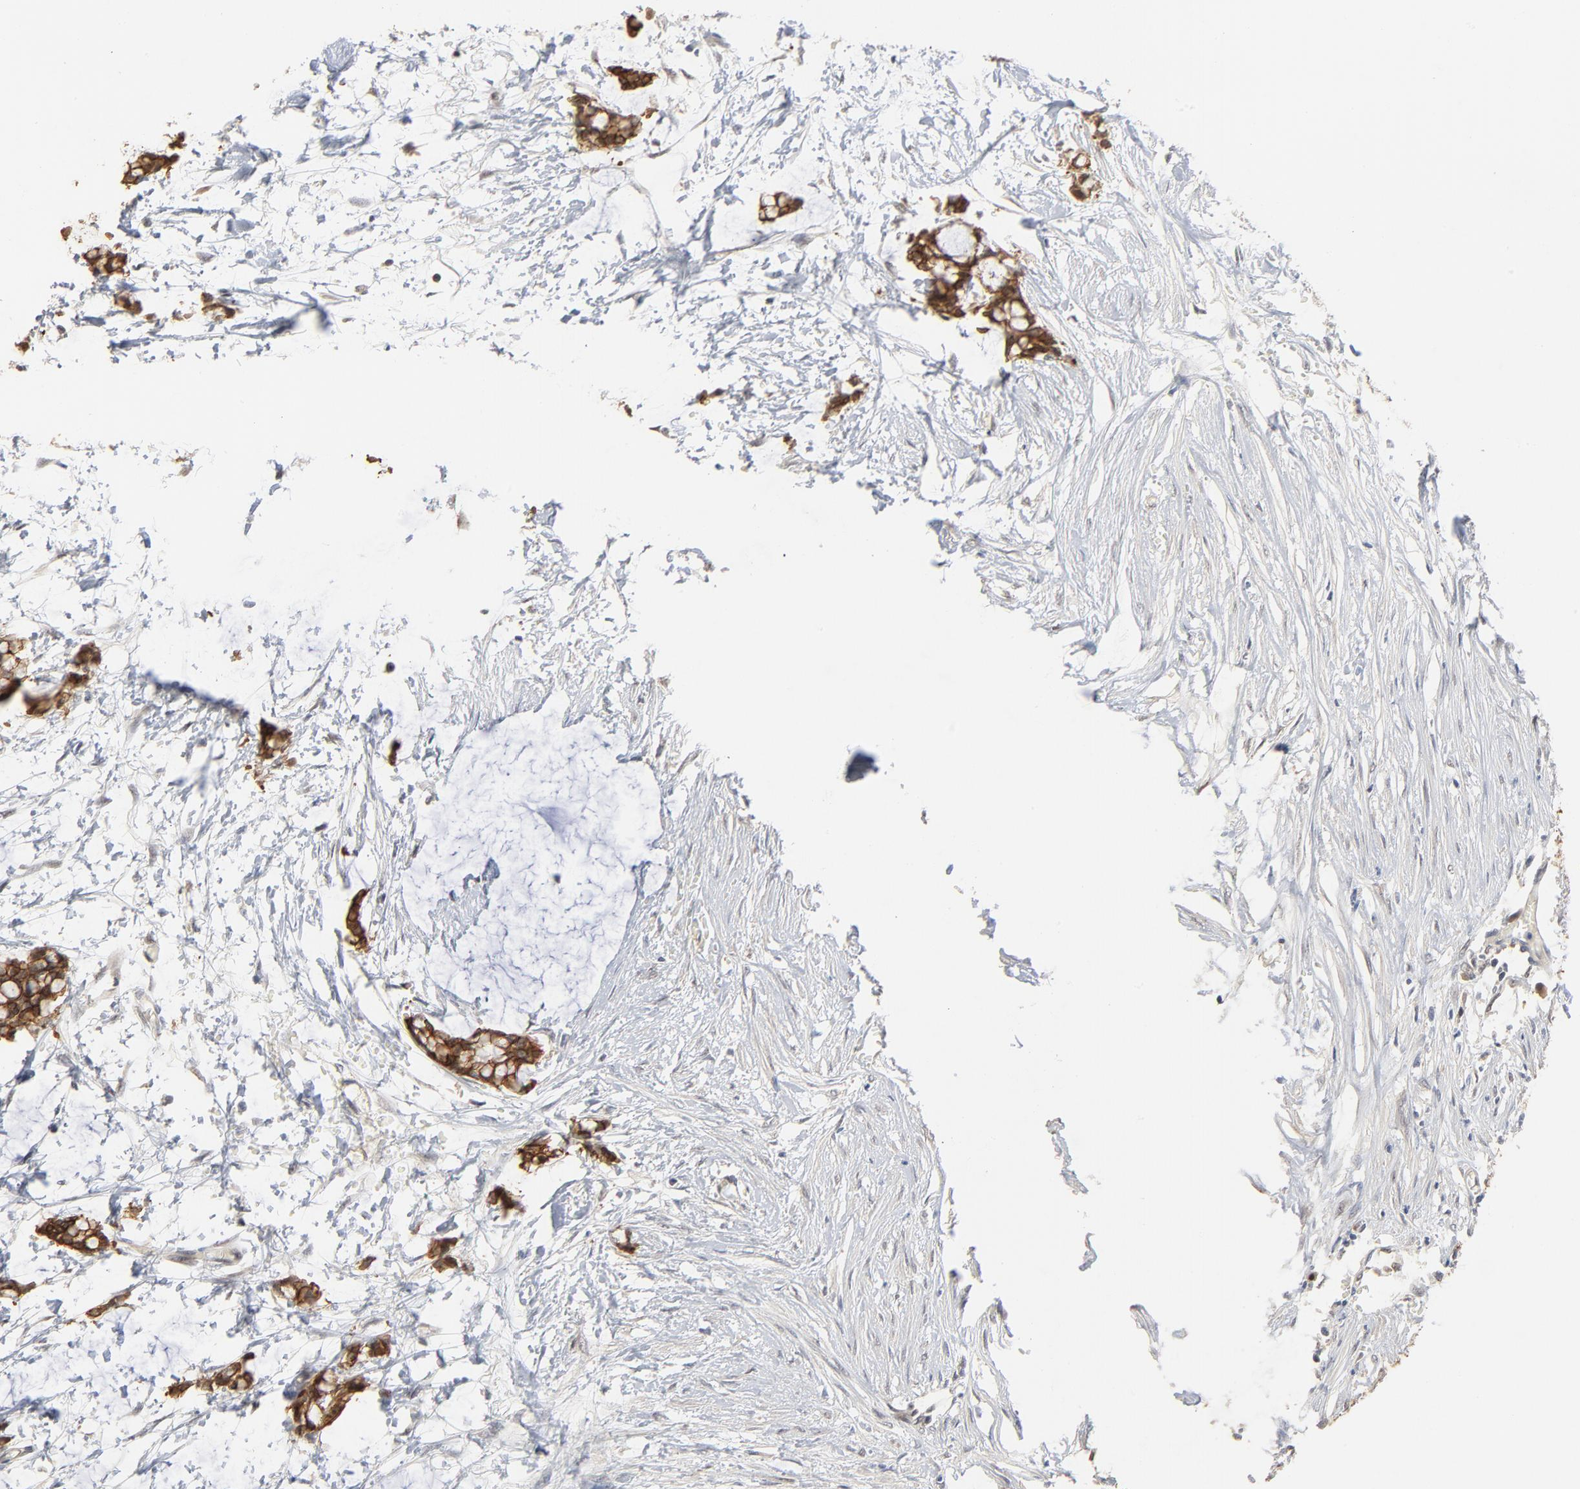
{"staining": {"intensity": "moderate", "quantity": ">75%", "location": "cytoplasmic/membranous"}, "tissue": "colorectal cancer", "cell_type": "Tumor cells", "image_type": "cancer", "snomed": [{"axis": "morphology", "description": "Normal tissue, NOS"}, {"axis": "morphology", "description": "Adenocarcinoma, NOS"}, {"axis": "topography", "description": "Colon"}, {"axis": "topography", "description": "Peripheral nerve tissue"}], "caption": "Immunohistochemical staining of human colorectal adenocarcinoma displays medium levels of moderate cytoplasmic/membranous protein staining in about >75% of tumor cells.", "gene": "EPCAM", "patient": {"sex": "male", "age": 14}}